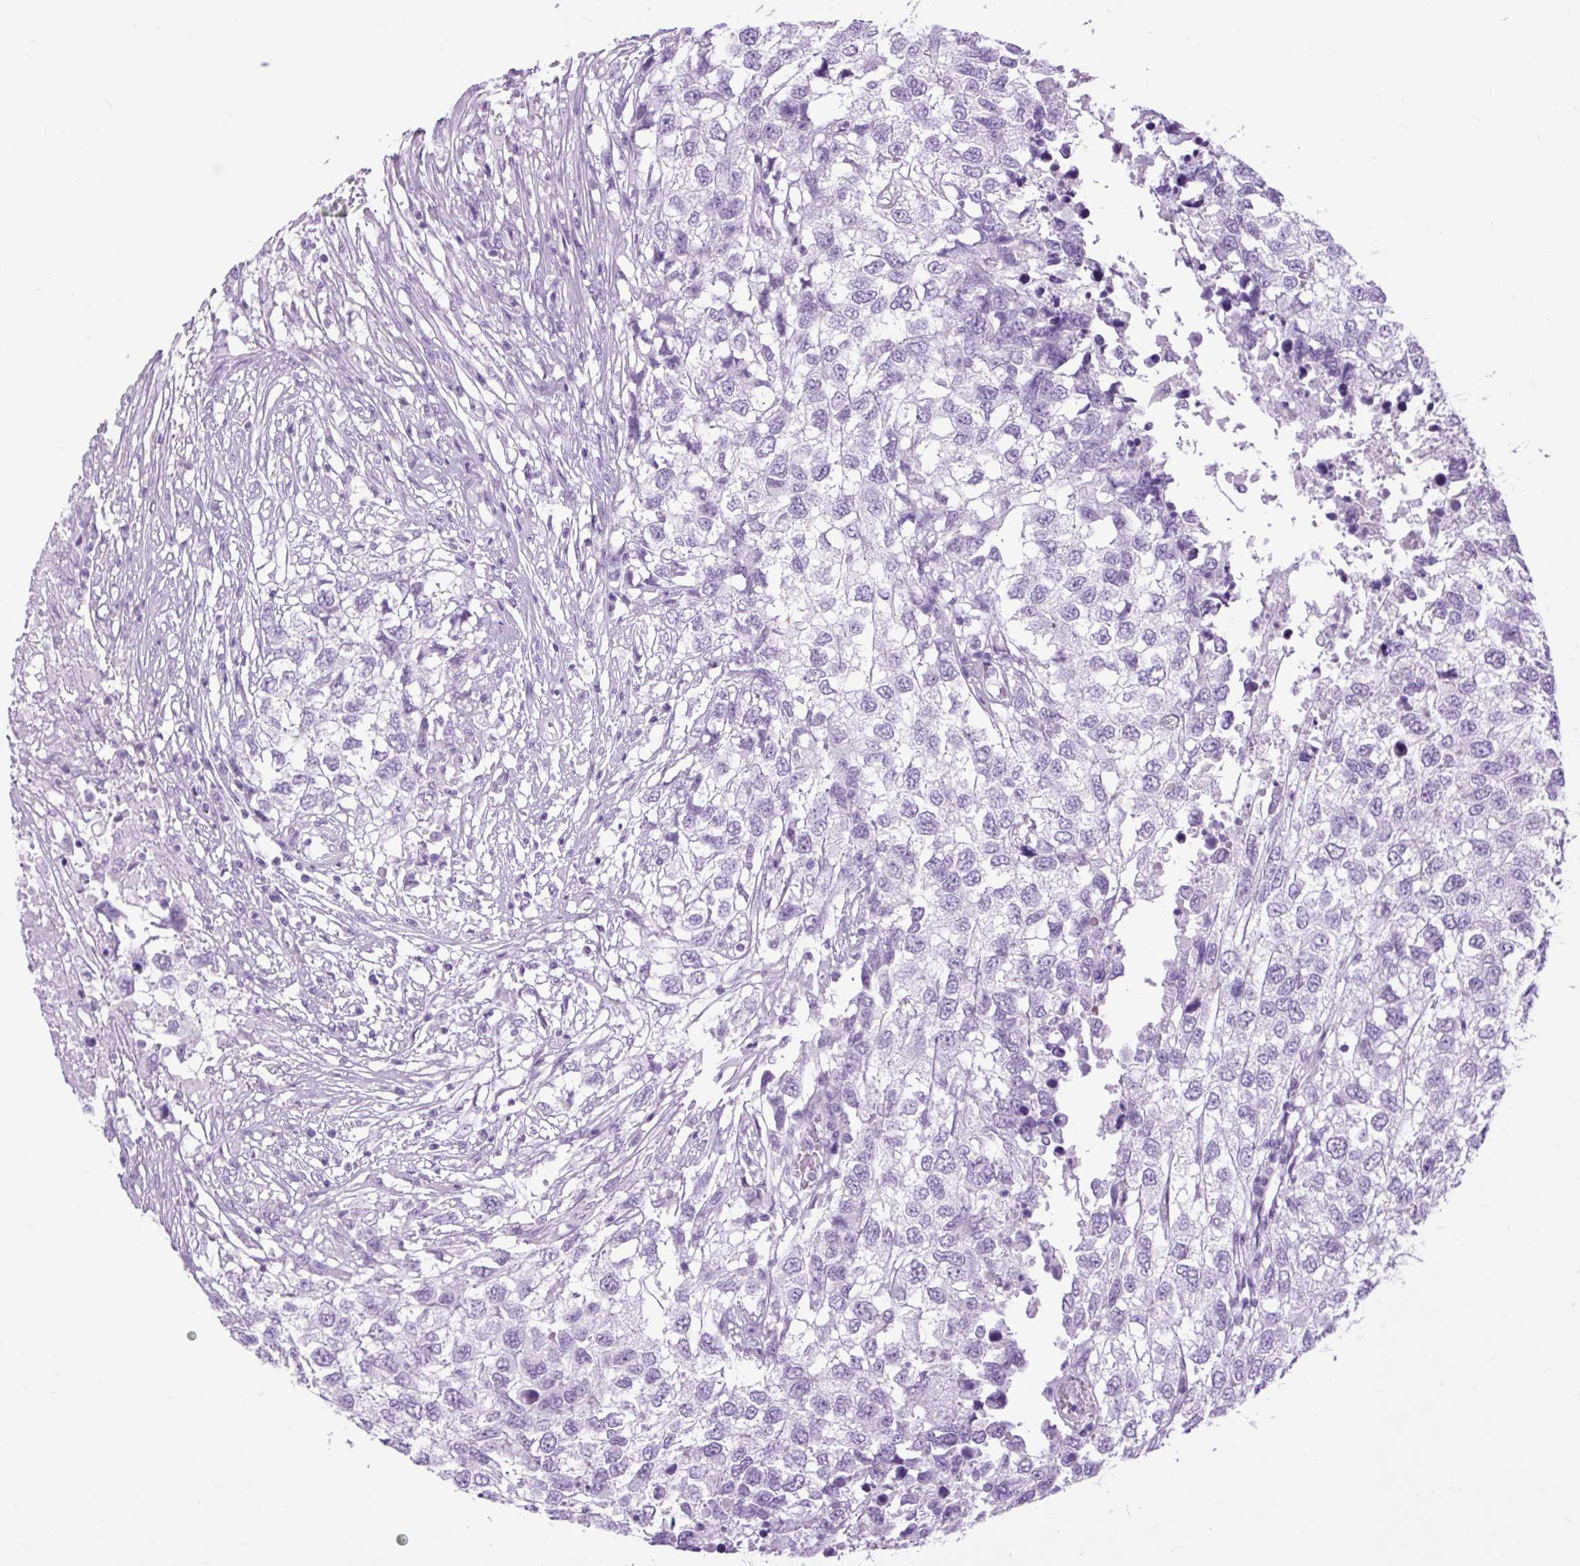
{"staining": {"intensity": "negative", "quantity": "none", "location": "none"}, "tissue": "testis cancer", "cell_type": "Tumor cells", "image_type": "cancer", "snomed": [{"axis": "morphology", "description": "Carcinoma, Embryonal, NOS"}, {"axis": "topography", "description": "Testis"}], "caption": "Human testis cancer stained for a protein using immunohistochemistry shows no positivity in tumor cells.", "gene": "DPP6", "patient": {"sex": "male", "age": 83}}